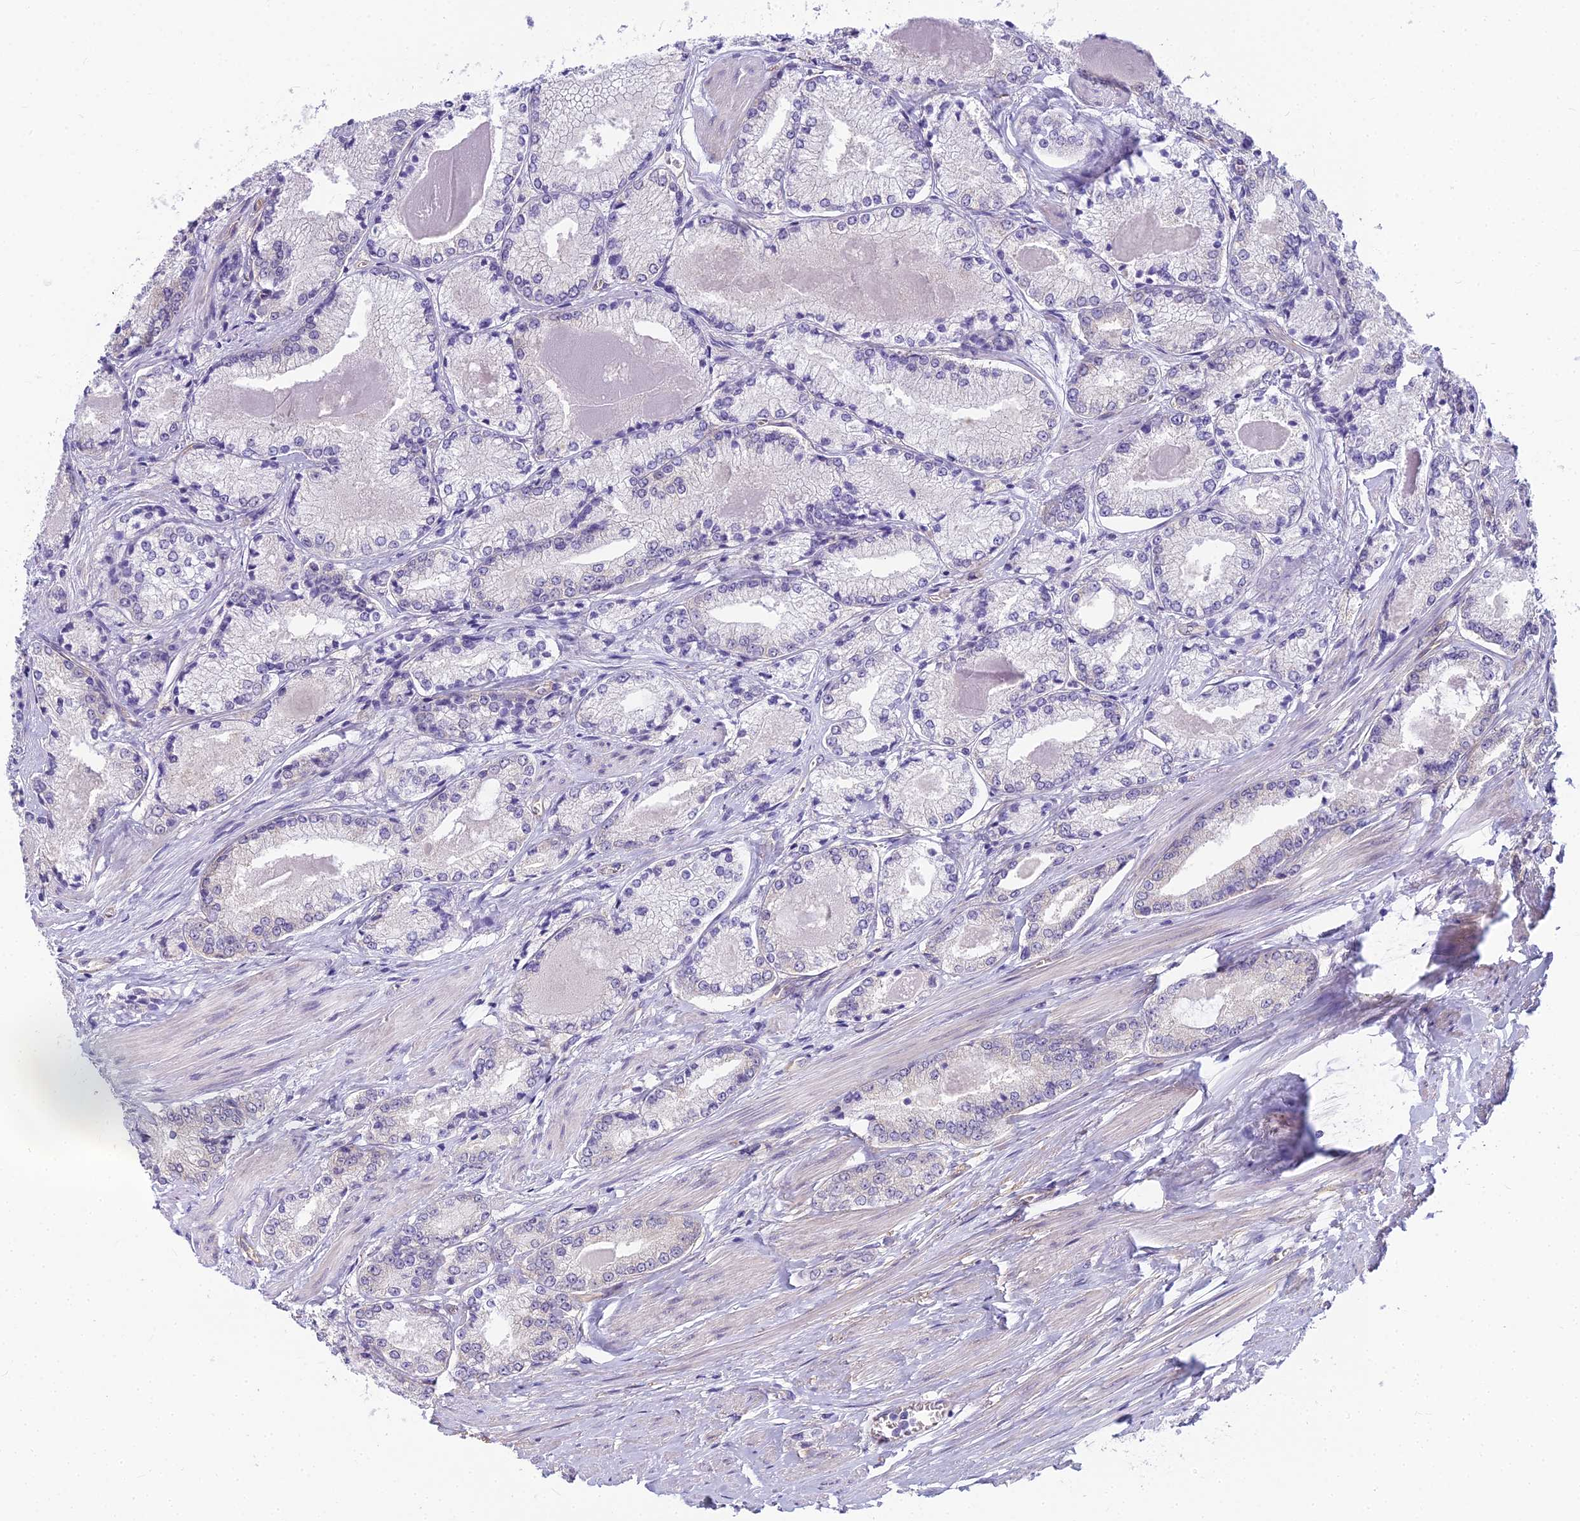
{"staining": {"intensity": "negative", "quantity": "none", "location": "none"}, "tissue": "prostate cancer", "cell_type": "Tumor cells", "image_type": "cancer", "snomed": [{"axis": "morphology", "description": "Adenocarcinoma, Low grade"}, {"axis": "topography", "description": "Prostate"}], "caption": "The photomicrograph exhibits no significant positivity in tumor cells of prostate adenocarcinoma (low-grade).", "gene": "RGL3", "patient": {"sex": "male", "age": 68}}